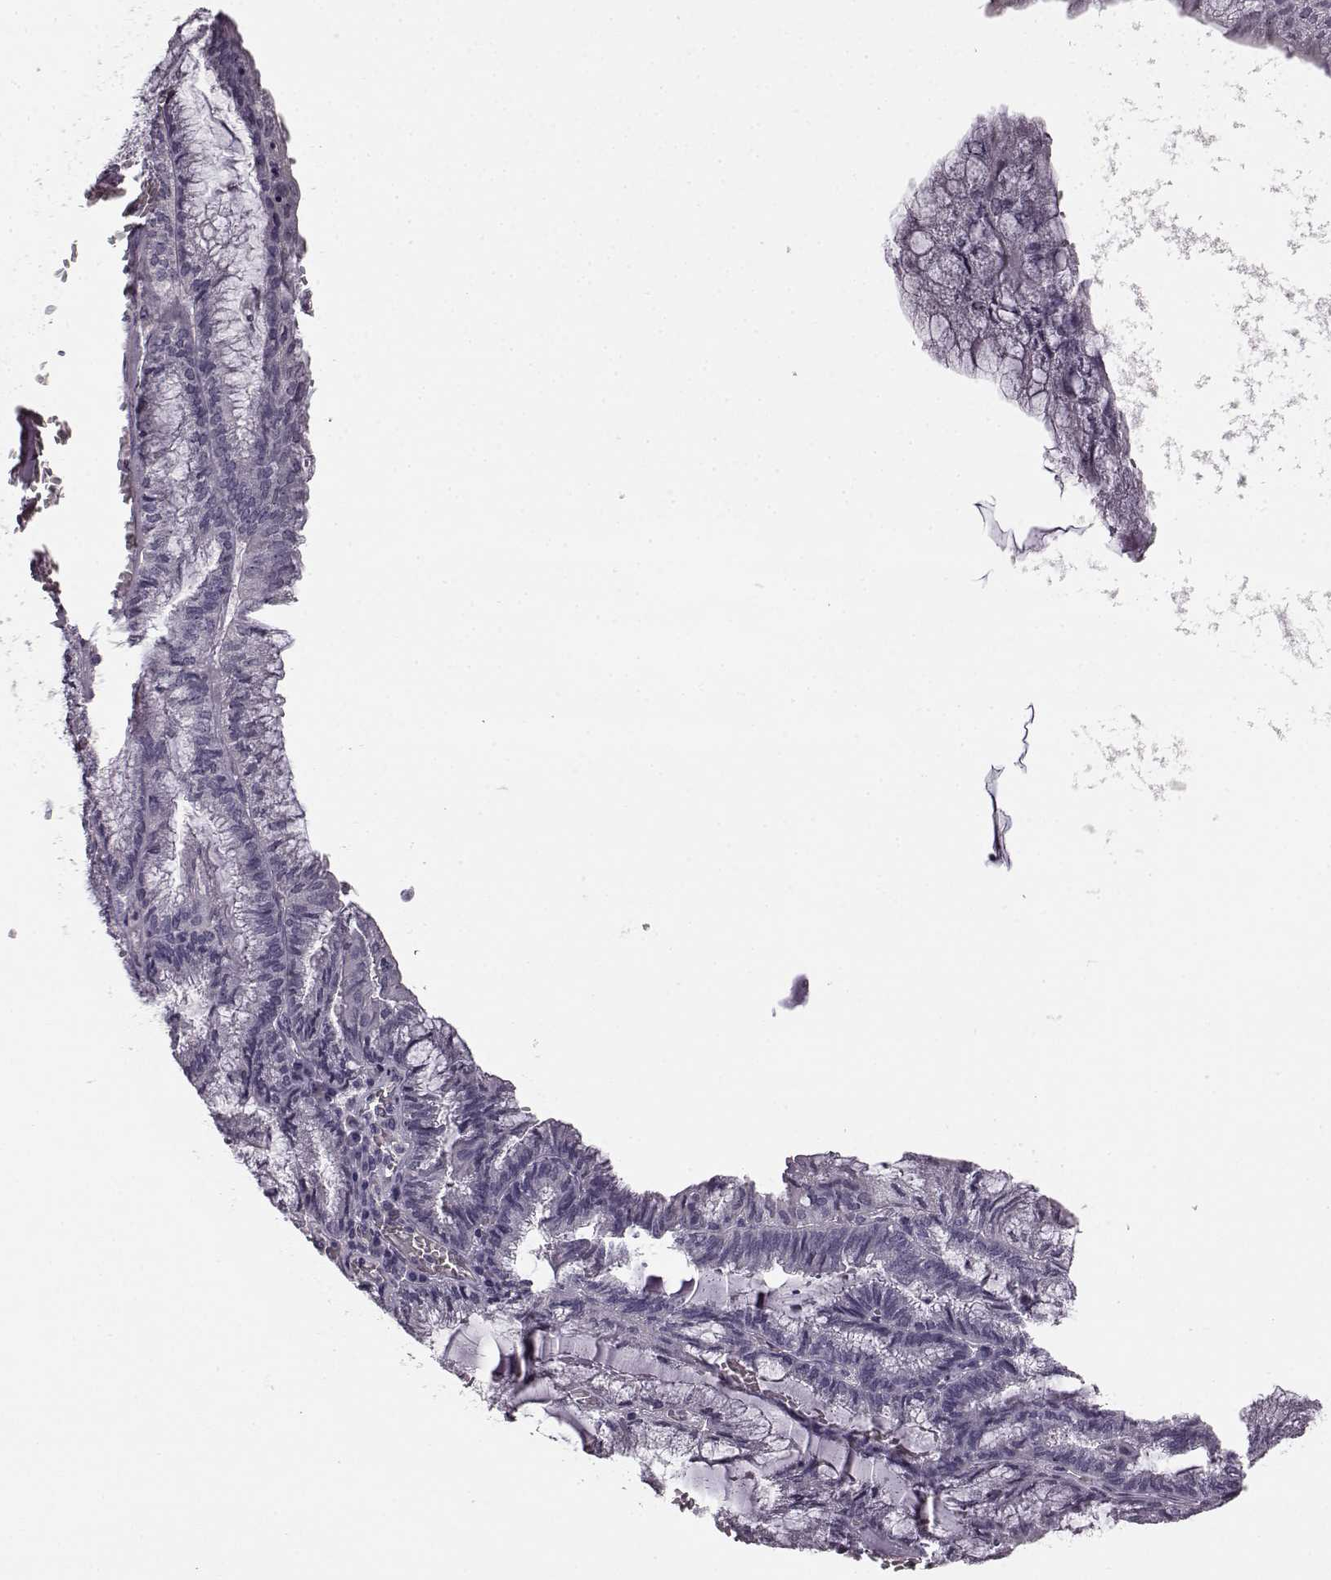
{"staining": {"intensity": "negative", "quantity": "none", "location": "none"}, "tissue": "endometrial cancer", "cell_type": "Tumor cells", "image_type": "cancer", "snomed": [{"axis": "morphology", "description": "Carcinoma, NOS"}, {"axis": "topography", "description": "Endometrium"}], "caption": "There is no significant staining in tumor cells of carcinoma (endometrial).", "gene": "SLCO3A1", "patient": {"sex": "female", "age": 62}}